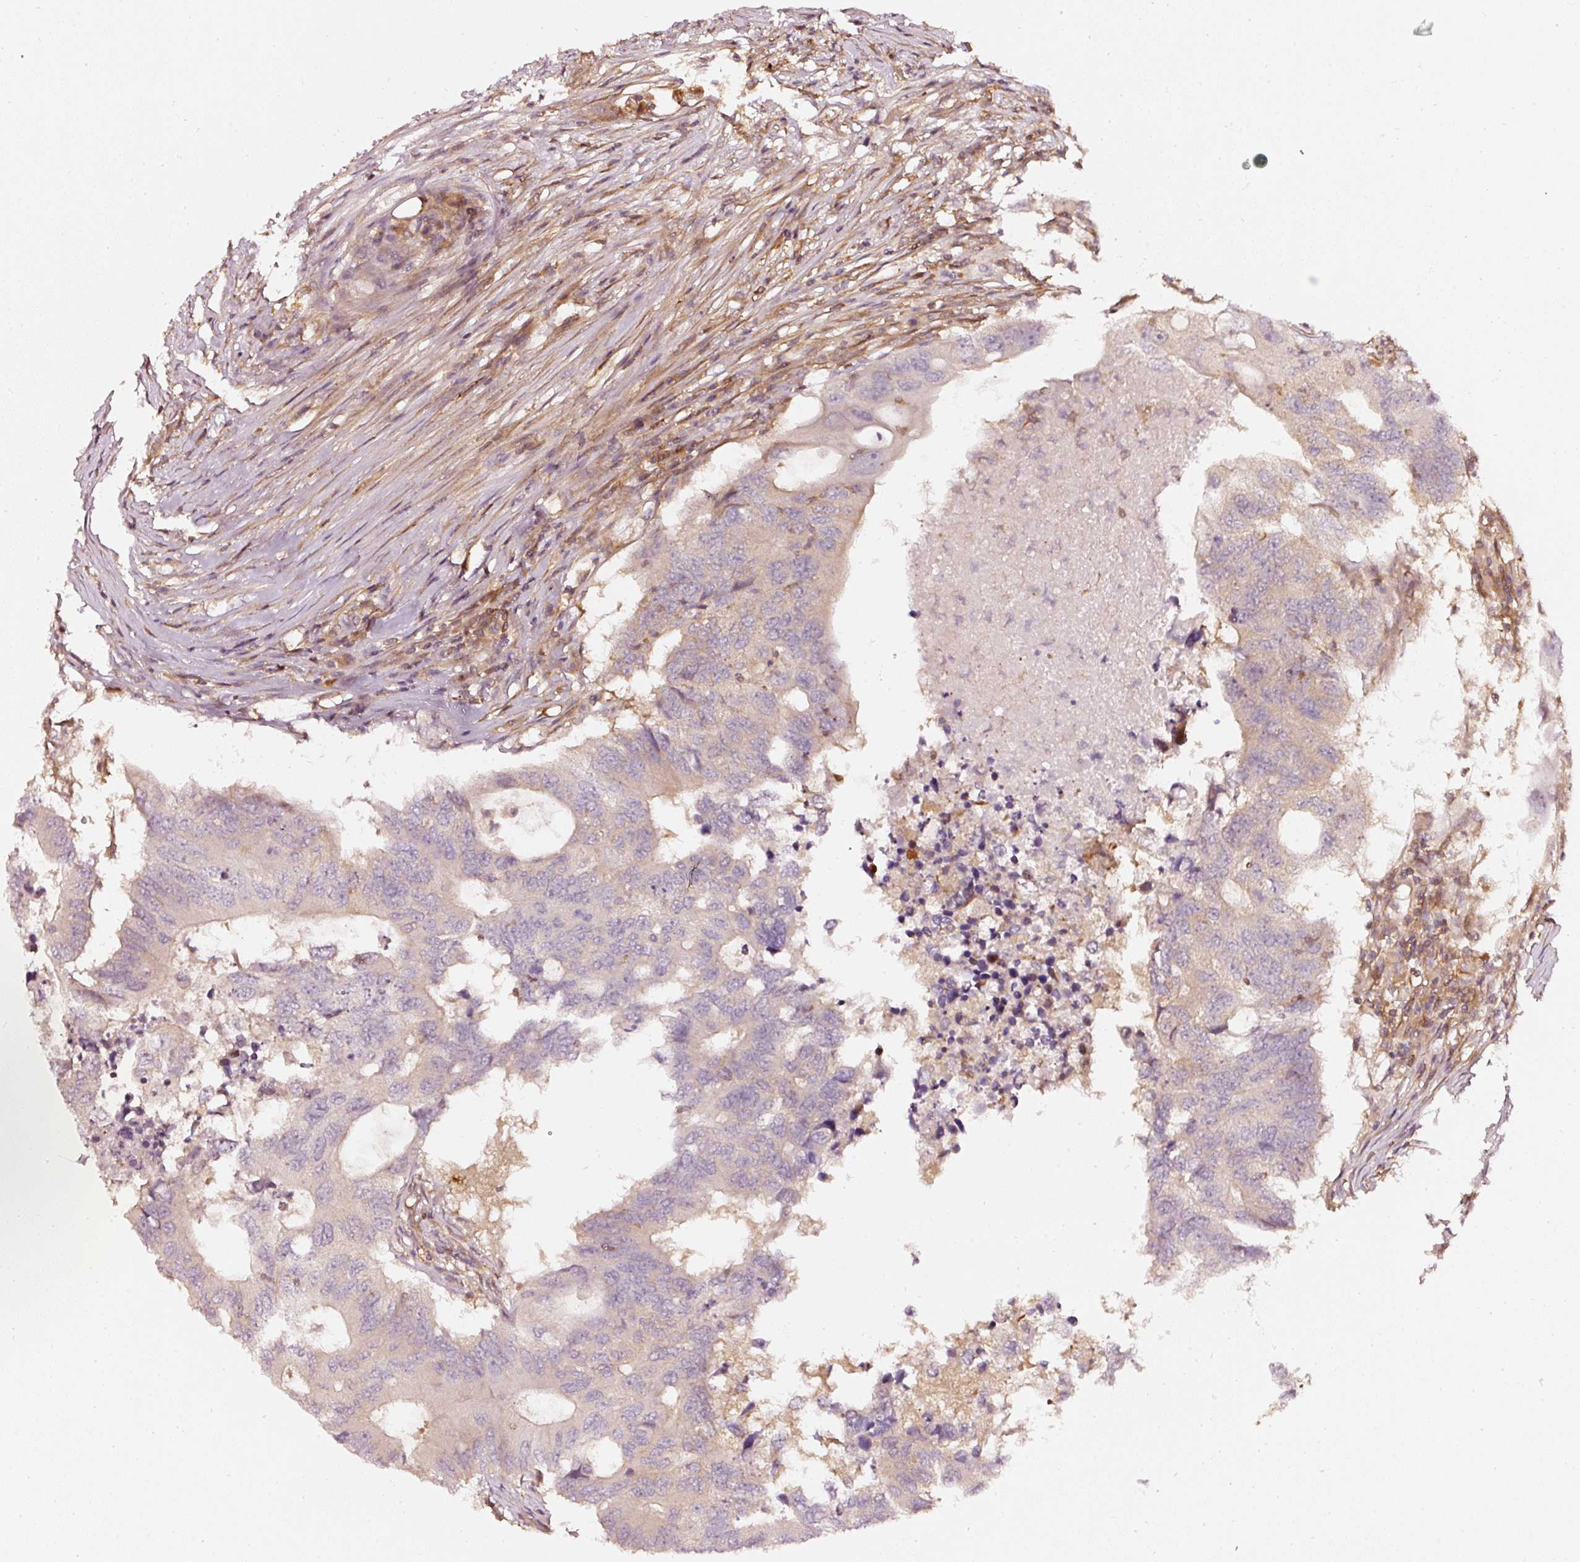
{"staining": {"intensity": "weak", "quantity": "<25%", "location": "cytoplasmic/membranous"}, "tissue": "colorectal cancer", "cell_type": "Tumor cells", "image_type": "cancer", "snomed": [{"axis": "morphology", "description": "Adenocarcinoma, NOS"}, {"axis": "topography", "description": "Colon"}], "caption": "An immunohistochemistry photomicrograph of colorectal cancer (adenocarcinoma) is shown. There is no staining in tumor cells of colorectal cancer (adenocarcinoma).", "gene": "ASMTL", "patient": {"sex": "male", "age": 71}}